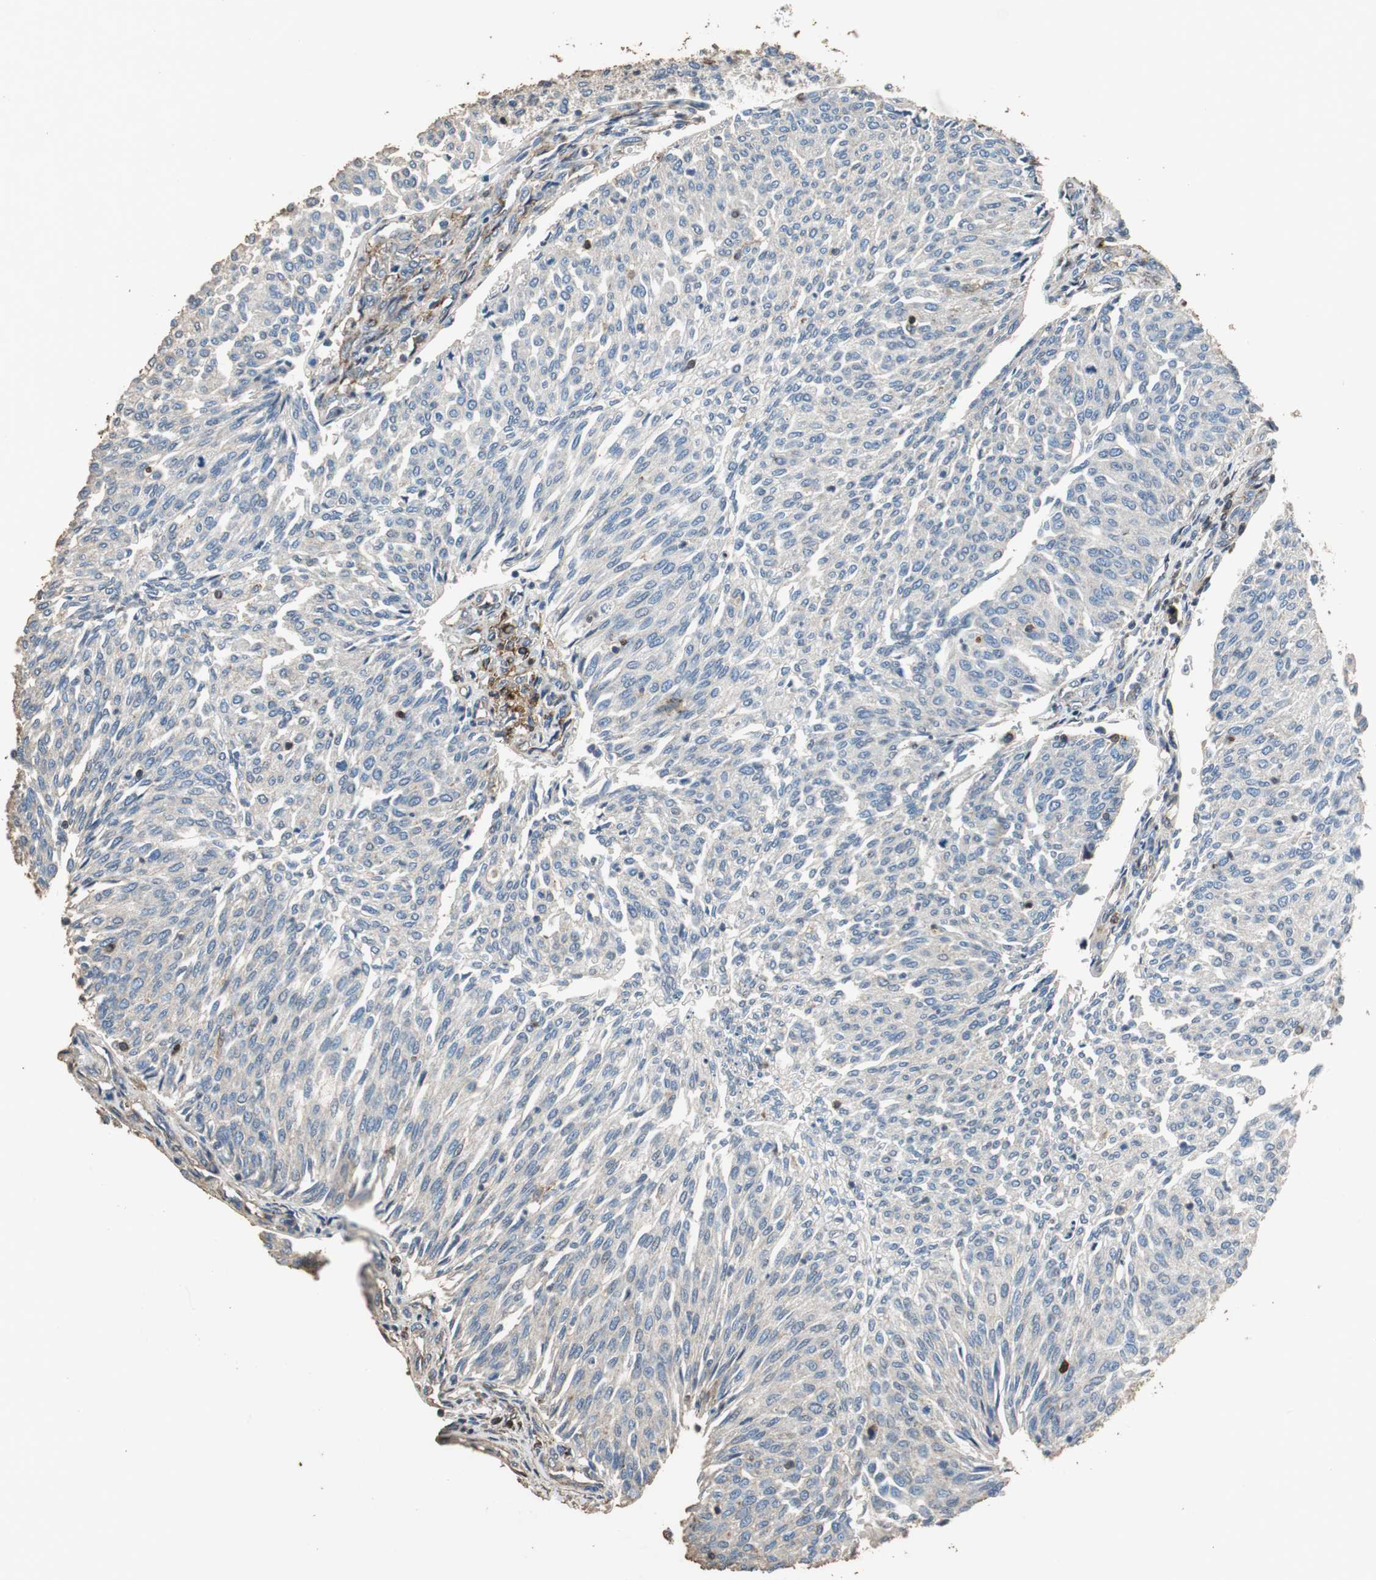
{"staining": {"intensity": "negative", "quantity": "none", "location": "none"}, "tissue": "urothelial cancer", "cell_type": "Tumor cells", "image_type": "cancer", "snomed": [{"axis": "morphology", "description": "Urothelial carcinoma, Low grade"}, {"axis": "topography", "description": "Urinary bladder"}], "caption": "This is an immunohistochemistry histopathology image of urothelial cancer. There is no positivity in tumor cells.", "gene": "PRKRA", "patient": {"sex": "female", "age": 79}}